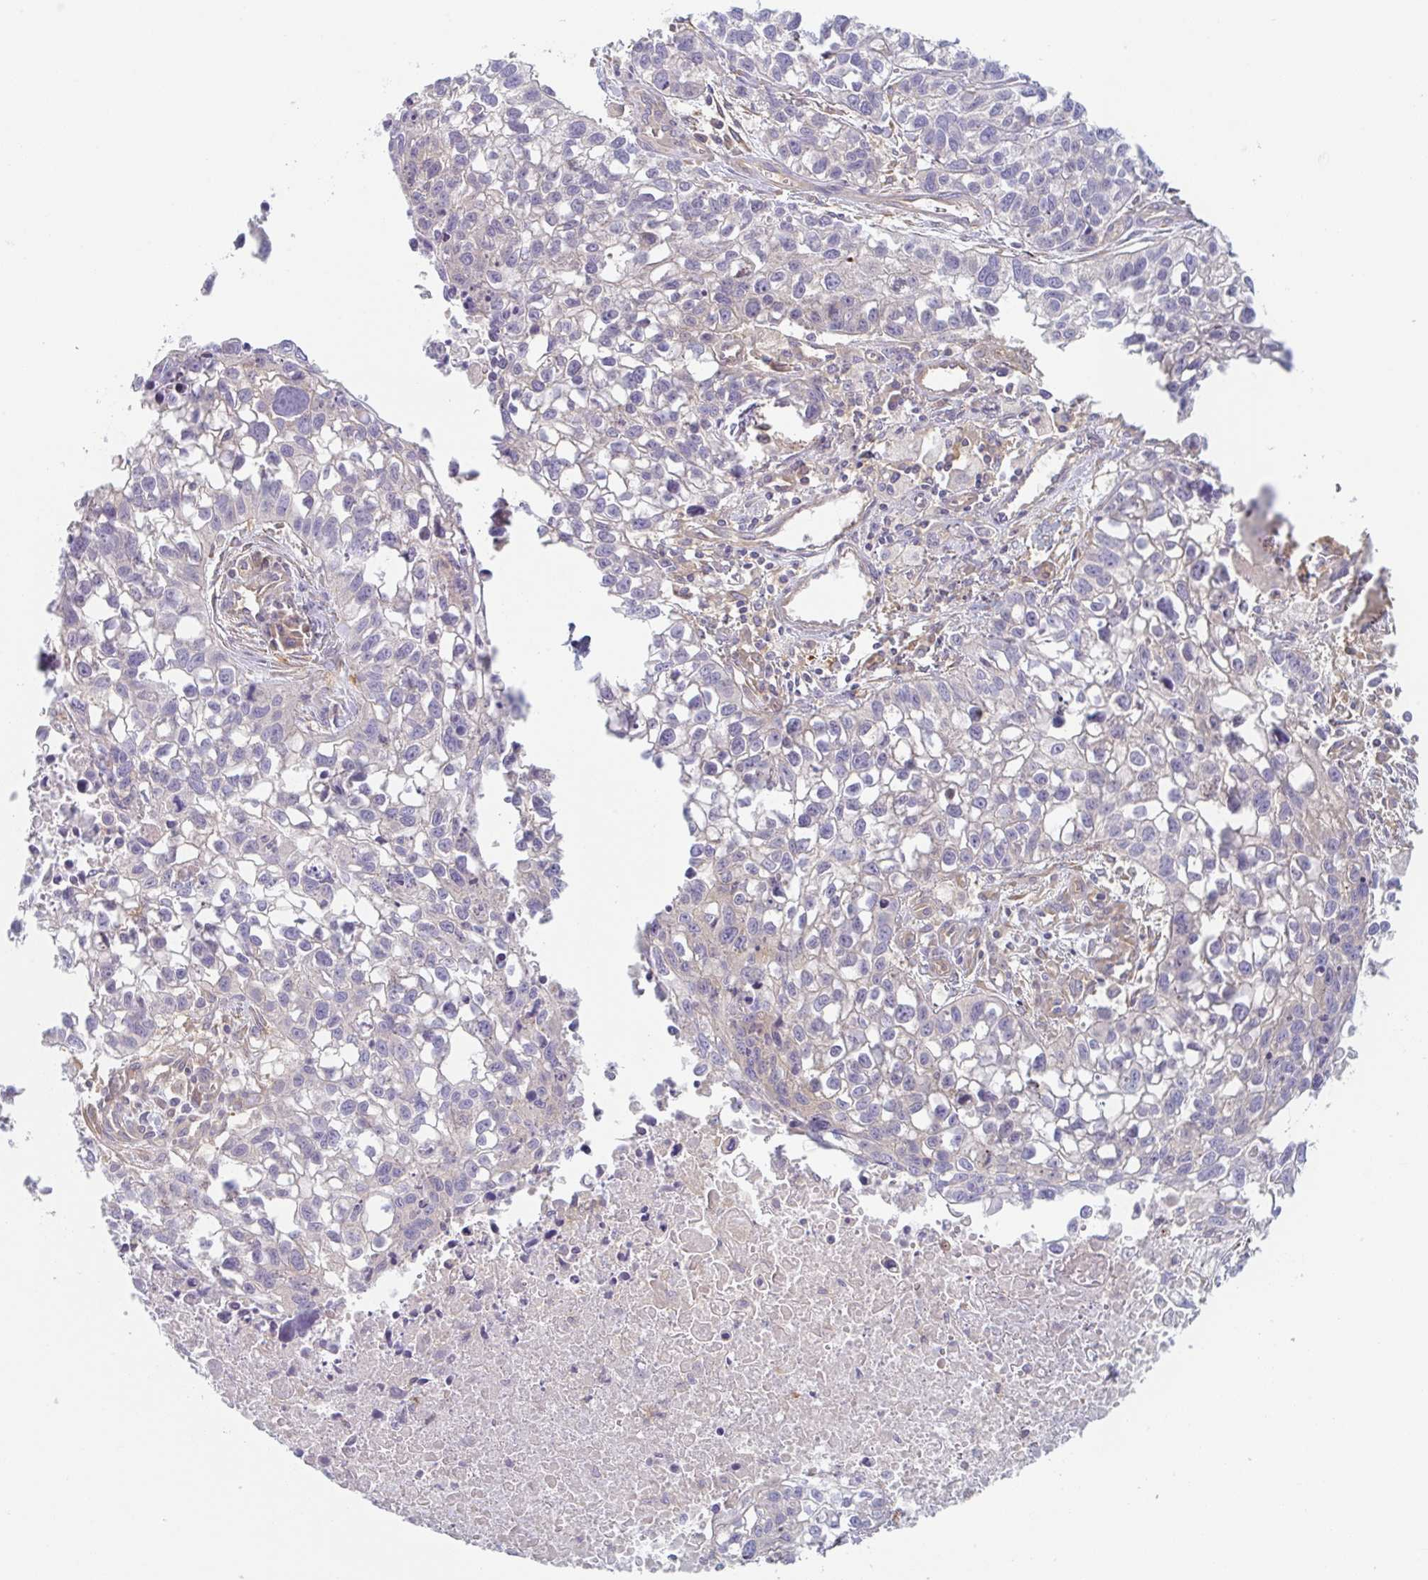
{"staining": {"intensity": "negative", "quantity": "none", "location": "none"}, "tissue": "lung cancer", "cell_type": "Tumor cells", "image_type": "cancer", "snomed": [{"axis": "morphology", "description": "Squamous cell carcinoma, NOS"}, {"axis": "topography", "description": "Lung"}], "caption": "Immunohistochemistry (IHC) of human lung cancer (squamous cell carcinoma) exhibits no staining in tumor cells. The staining was performed using DAB to visualize the protein expression in brown, while the nuclei were stained in blue with hematoxylin (Magnification: 20x).", "gene": "AMPD2", "patient": {"sex": "male", "age": 74}}